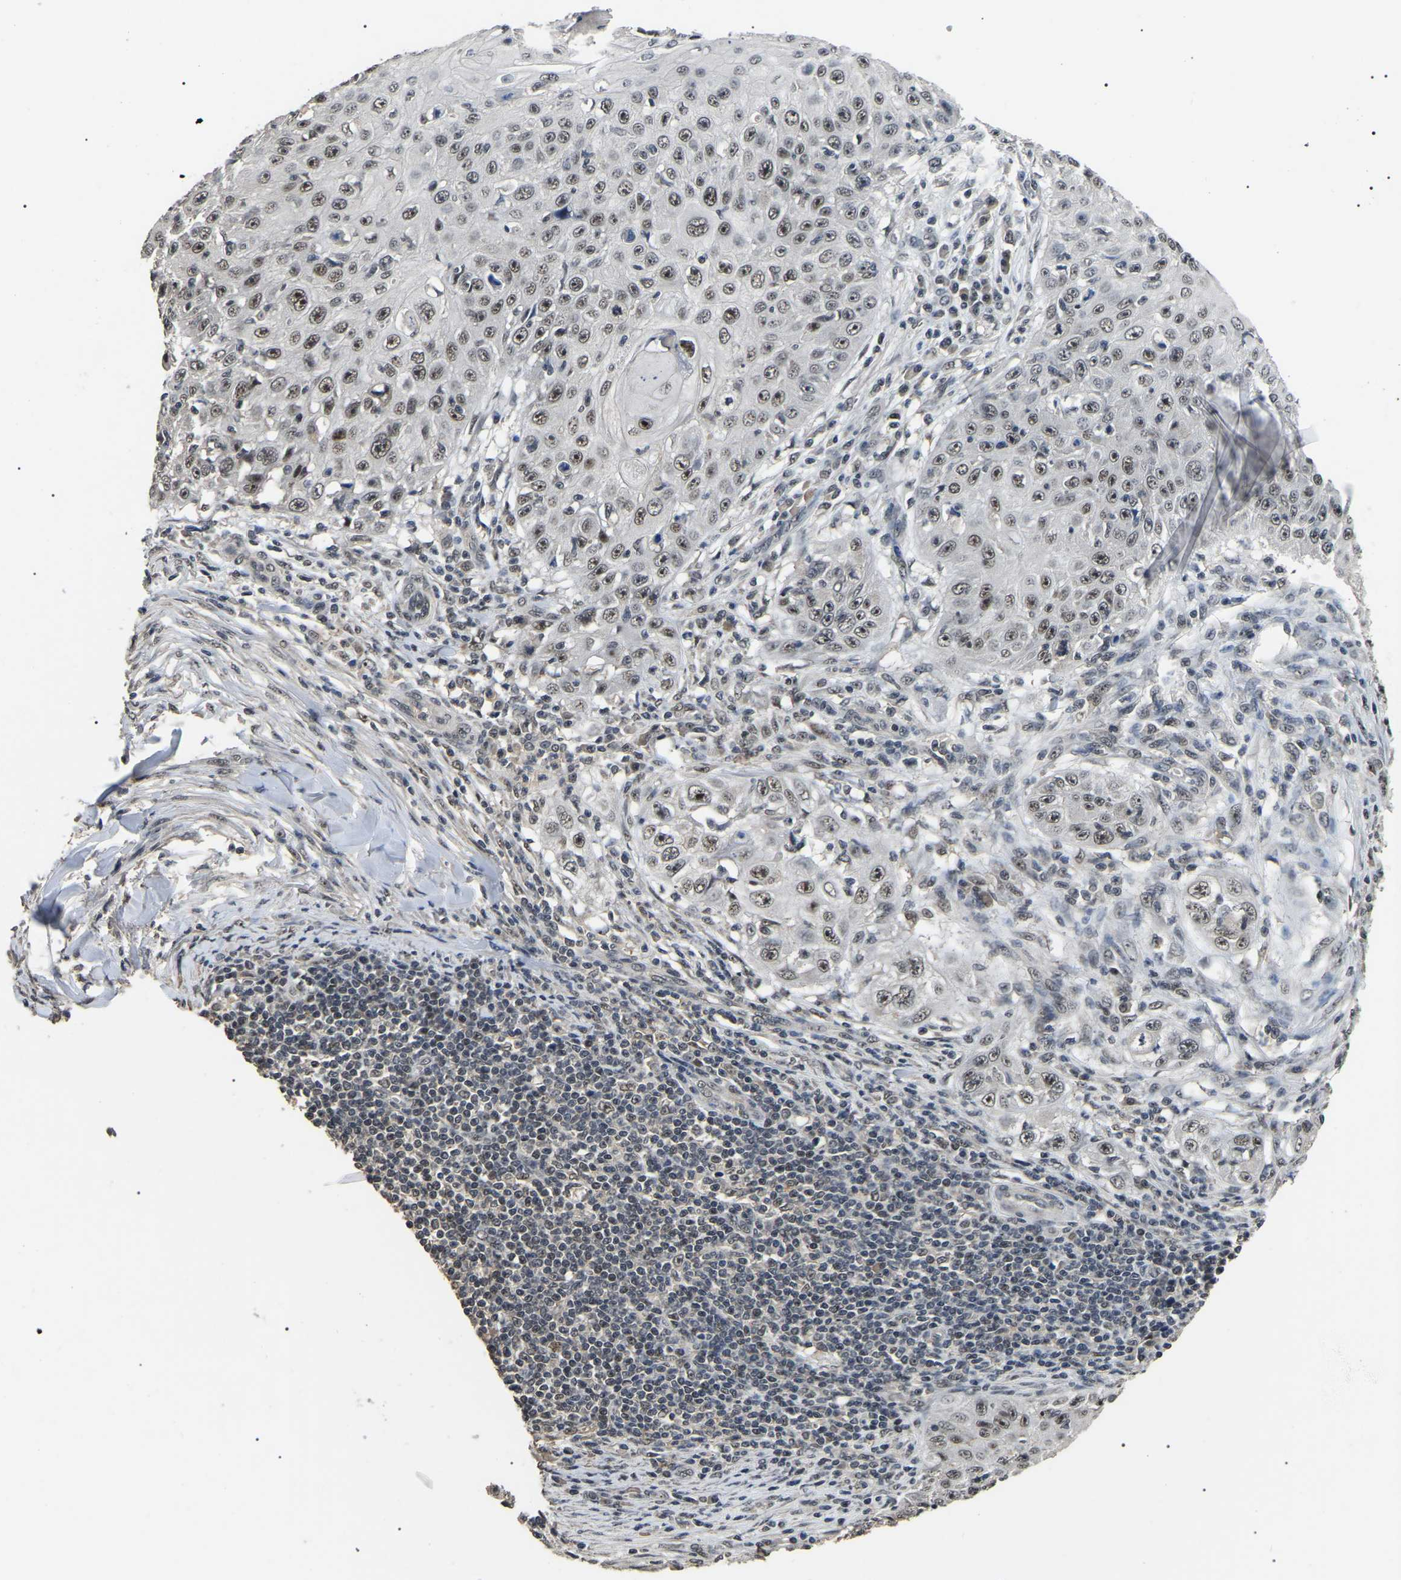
{"staining": {"intensity": "moderate", "quantity": ">75%", "location": "nuclear"}, "tissue": "skin cancer", "cell_type": "Tumor cells", "image_type": "cancer", "snomed": [{"axis": "morphology", "description": "Squamous cell carcinoma, NOS"}, {"axis": "topography", "description": "Skin"}], "caption": "Tumor cells exhibit medium levels of moderate nuclear expression in approximately >75% of cells in human squamous cell carcinoma (skin). Ihc stains the protein of interest in brown and the nuclei are stained blue.", "gene": "PPM1E", "patient": {"sex": "male", "age": 86}}